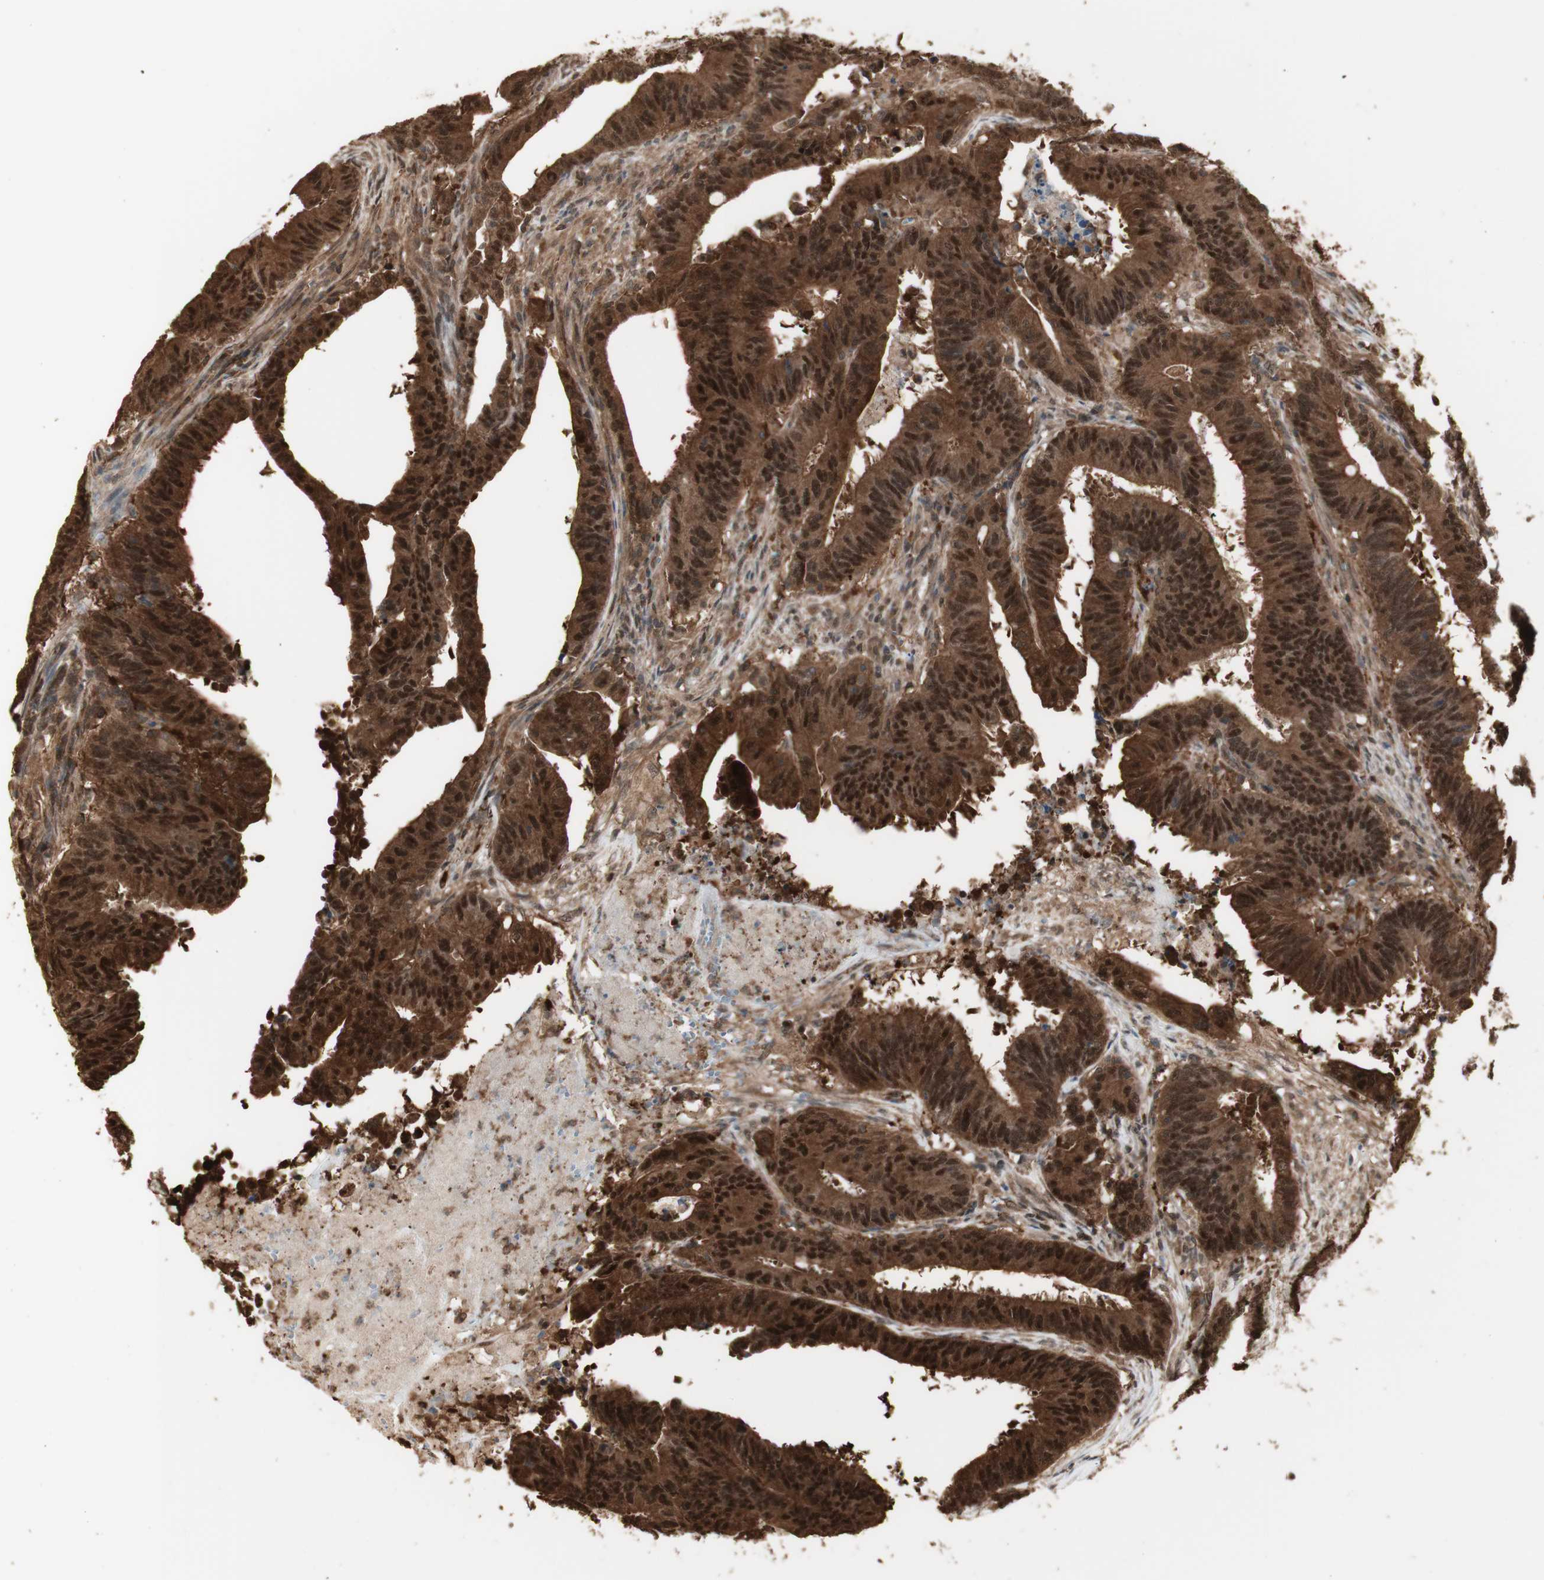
{"staining": {"intensity": "strong", "quantity": ">75%", "location": "cytoplasmic/membranous,nuclear"}, "tissue": "colorectal cancer", "cell_type": "Tumor cells", "image_type": "cancer", "snomed": [{"axis": "morphology", "description": "Adenocarcinoma, NOS"}, {"axis": "topography", "description": "Colon"}], "caption": "An image showing strong cytoplasmic/membranous and nuclear staining in approximately >75% of tumor cells in colorectal adenocarcinoma, as visualized by brown immunohistochemical staining.", "gene": "YWHAB", "patient": {"sex": "male", "age": 45}}